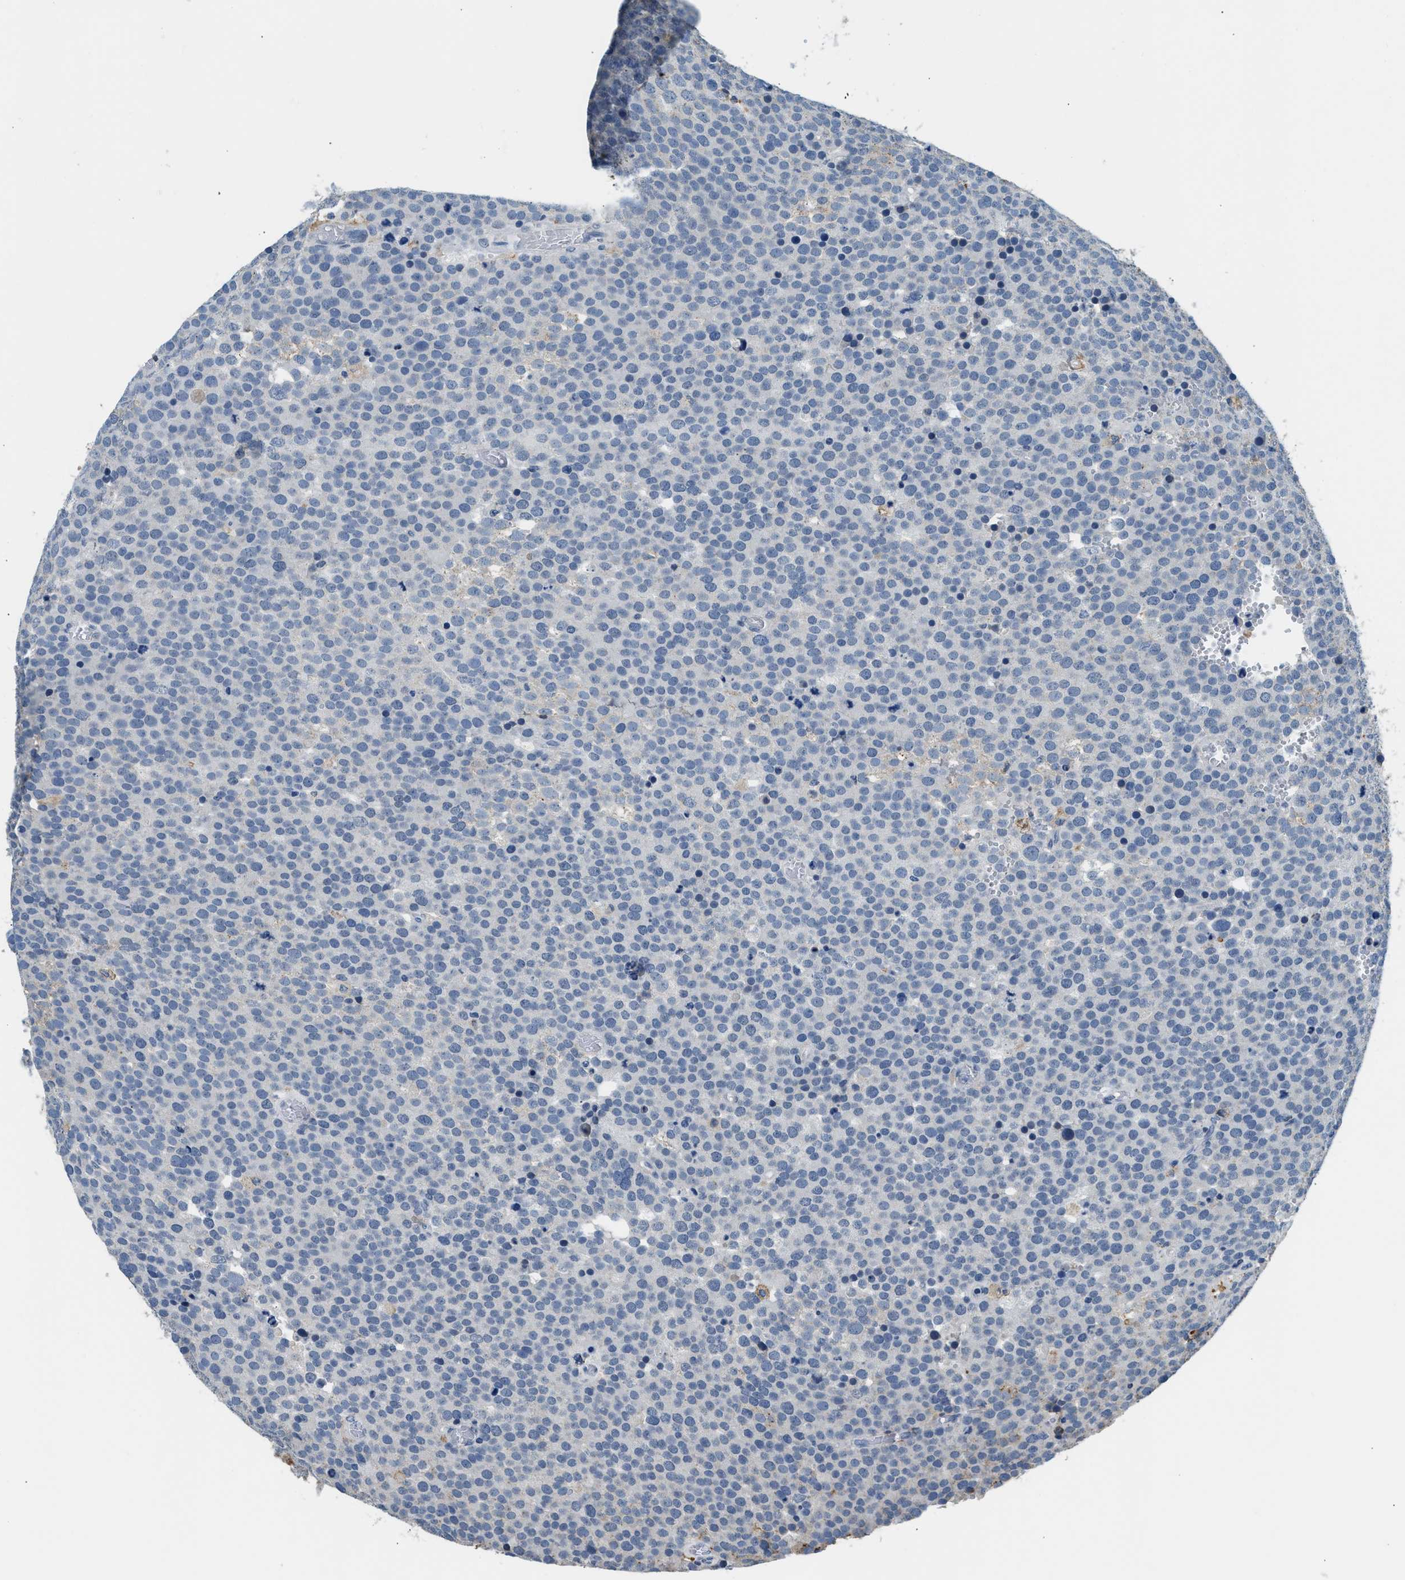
{"staining": {"intensity": "negative", "quantity": "none", "location": "none"}, "tissue": "testis cancer", "cell_type": "Tumor cells", "image_type": "cancer", "snomed": [{"axis": "morphology", "description": "Normal tissue, NOS"}, {"axis": "morphology", "description": "Seminoma, NOS"}, {"axis": "topography", "description": "Testis"}], "caption": "An IHC image of testis cancer is shown. There is no staining in tumor cells of testis cancer.", "gene": "LRP1", "patient": {"sex": "male", "age": 71}}